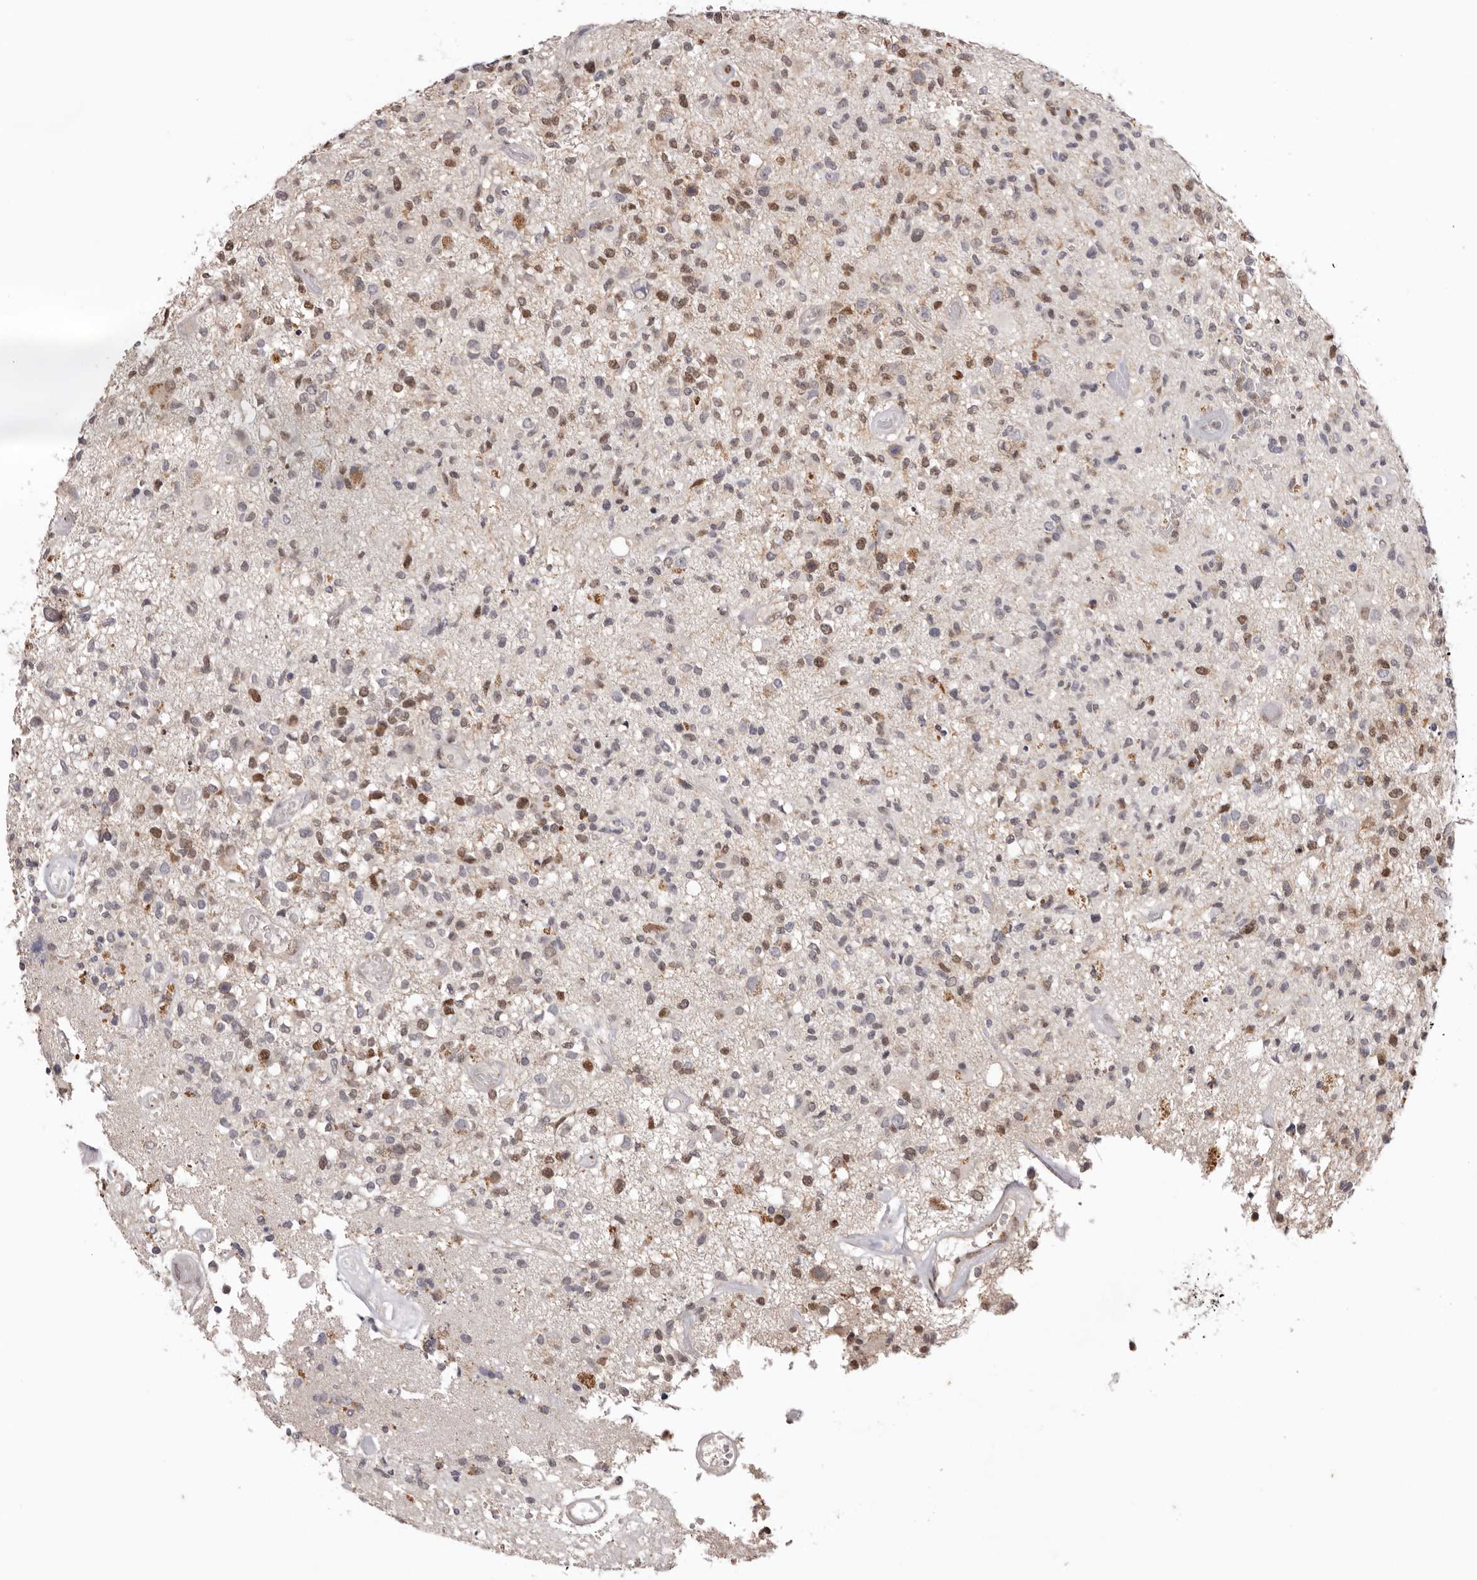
{"staining": {"intensity": "moderate", "quantity": "25%-75%", "location": "nuclear"}, "tissue": "glioma", "cell_type": "Tumor cells", "image_type": "cancer", "snomed": [{"axis": "morphology", "description": "Glioma, malignant, High grade"}, {"axis": "morphology", "description": "Glioblastoma, NOS"}, {"axis": "topography", "description": "Brain"}], "caption": "Immunohistochemical staining of human glioma demonstrates medium levels of moderate nuclear staining in approximately 25%-75% of tumor cells.", "gene": "NOTCH1", "patient": {"sex": "male", "age": 60}}